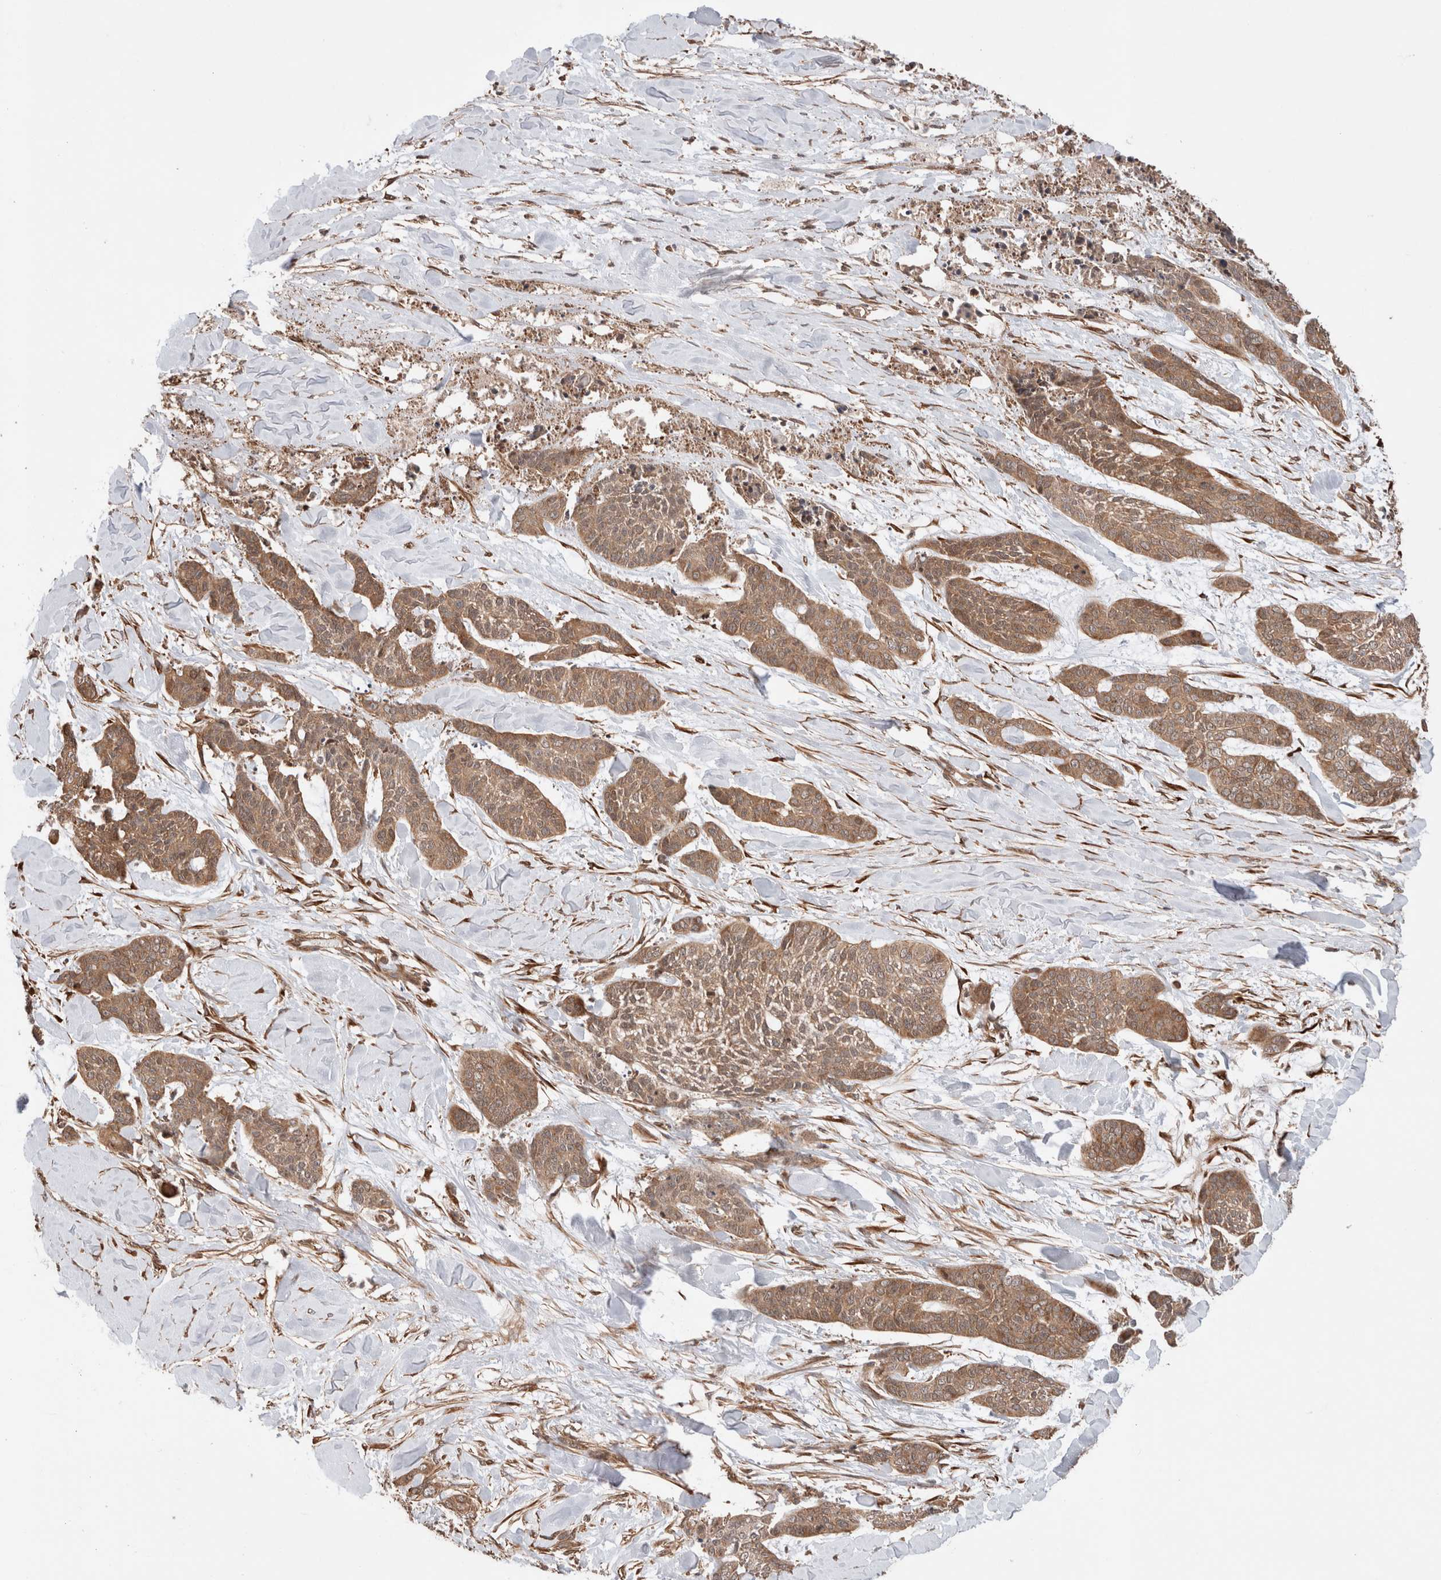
{"staining": {"intensity": "moderate", "quantity": ">75%", "location": "cytoplasmic/membranous"}, "tissue": "skin cancer", "cell_type": "Tumor cells", "image_type": "cancer", "snomed": [{"axis": "morphology", "description": "Basal cell carcinoma"}, {"axis": "topography", "description": "Skin"}], "caption": "Immunohistochemistry photomicrograph of human skin cancer stained for a protein (brown), which reveals medium levels of moderate cytoplasmic/membranous positivity in about >75% of tumor cells.", "gene": "ZNF649", "patient": {"sex": "female", "age": 64}}